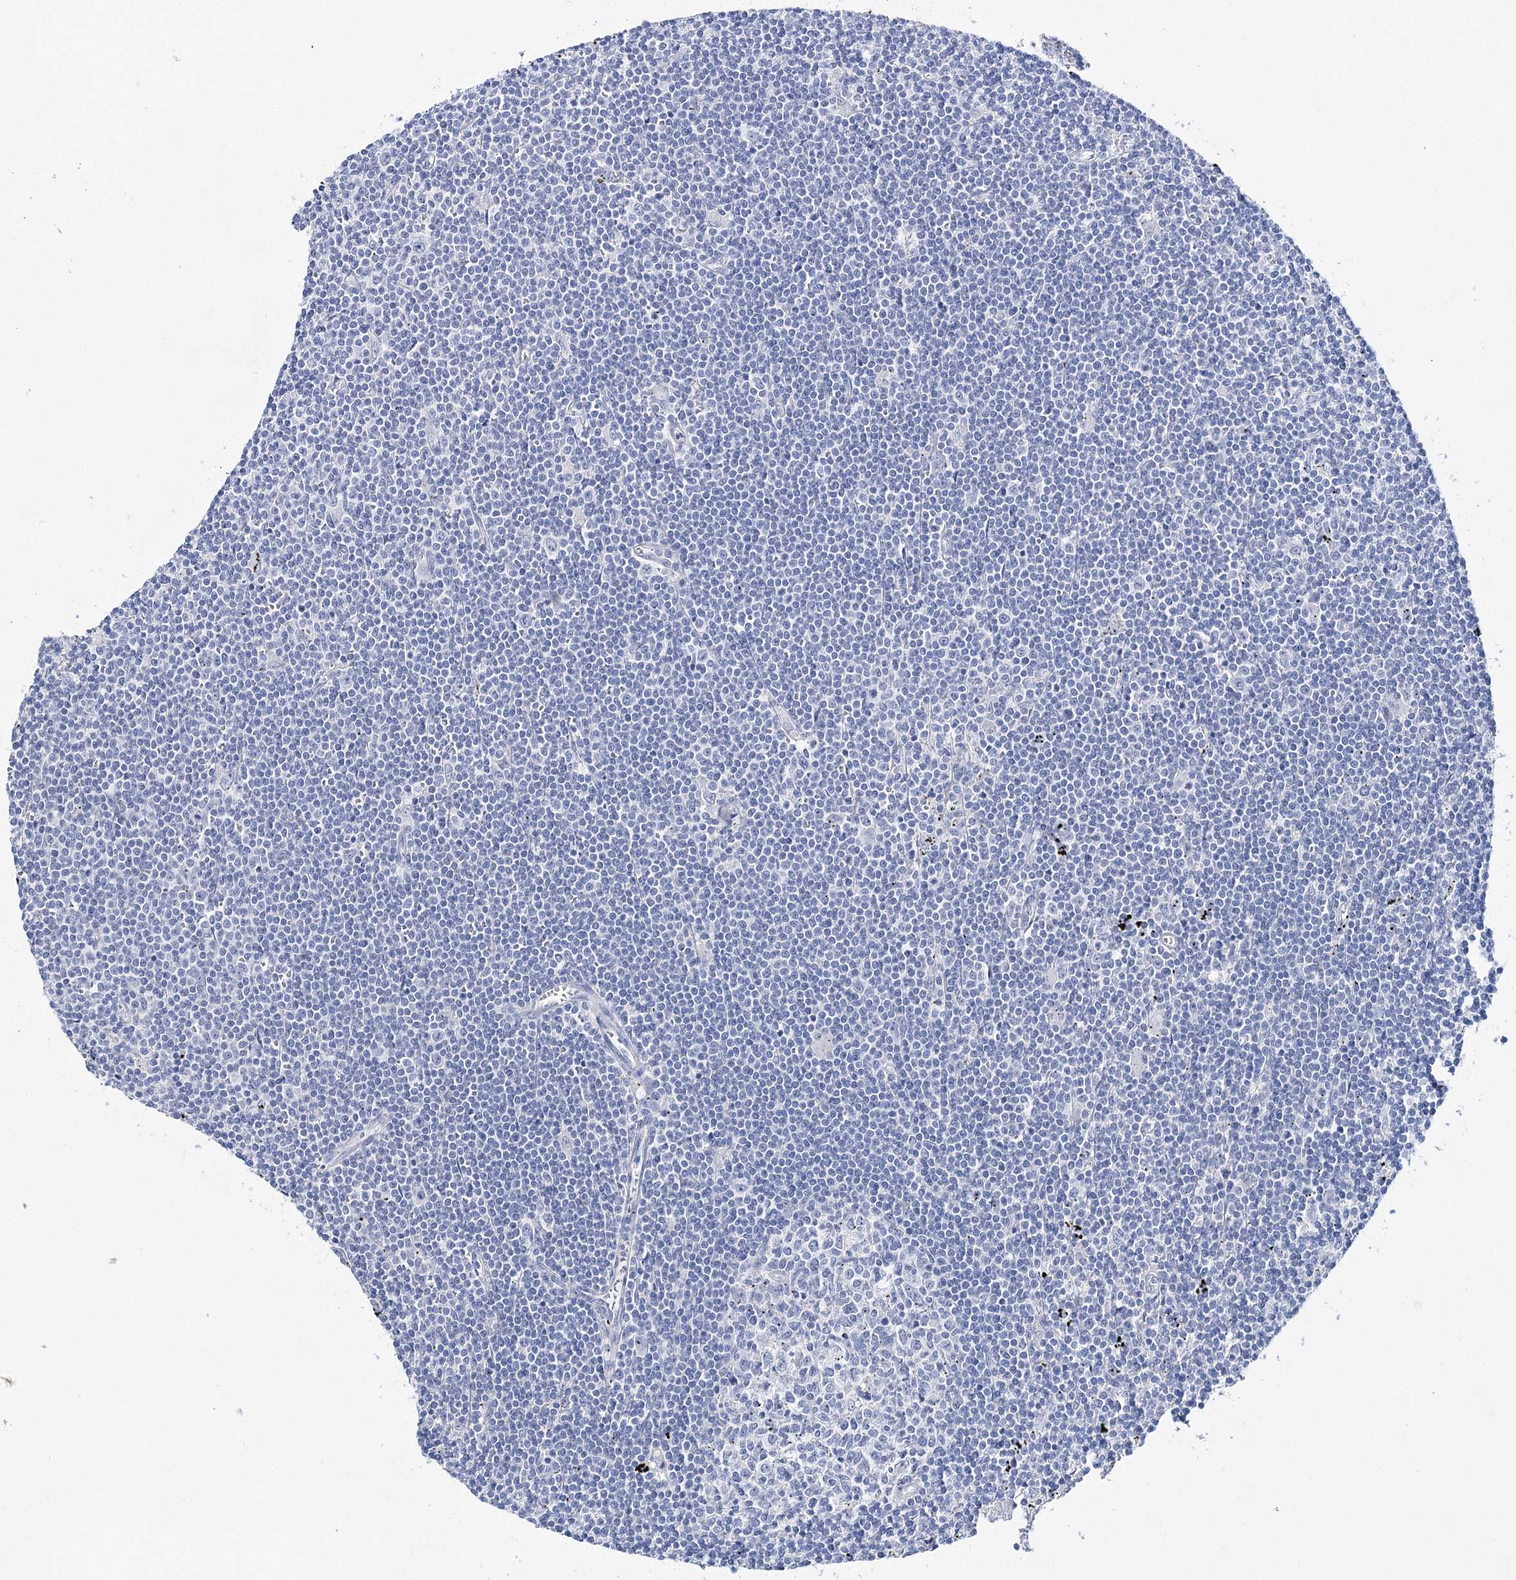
{"staining": {"intensity": "negative", "quantity": "none", "location": "none"}, "tissue": "lymphoma", "cell_type": "Tumor cells", "image_type": "cancer", "snomed": [{"axis": "morphology", "description": "Malignant lymphoma, non-Hodgkin's type, Low grade"}, {"axis": "topography", "description": "Spleen"}], "caption": "DAB immunohistochemical staining of human low-grade malignant lymphoma, non-Hodgkin's type exhibits no significant expression in tumor cells.", "gene": "LALBA", "patient": {"sex": "male", "age": 76}}